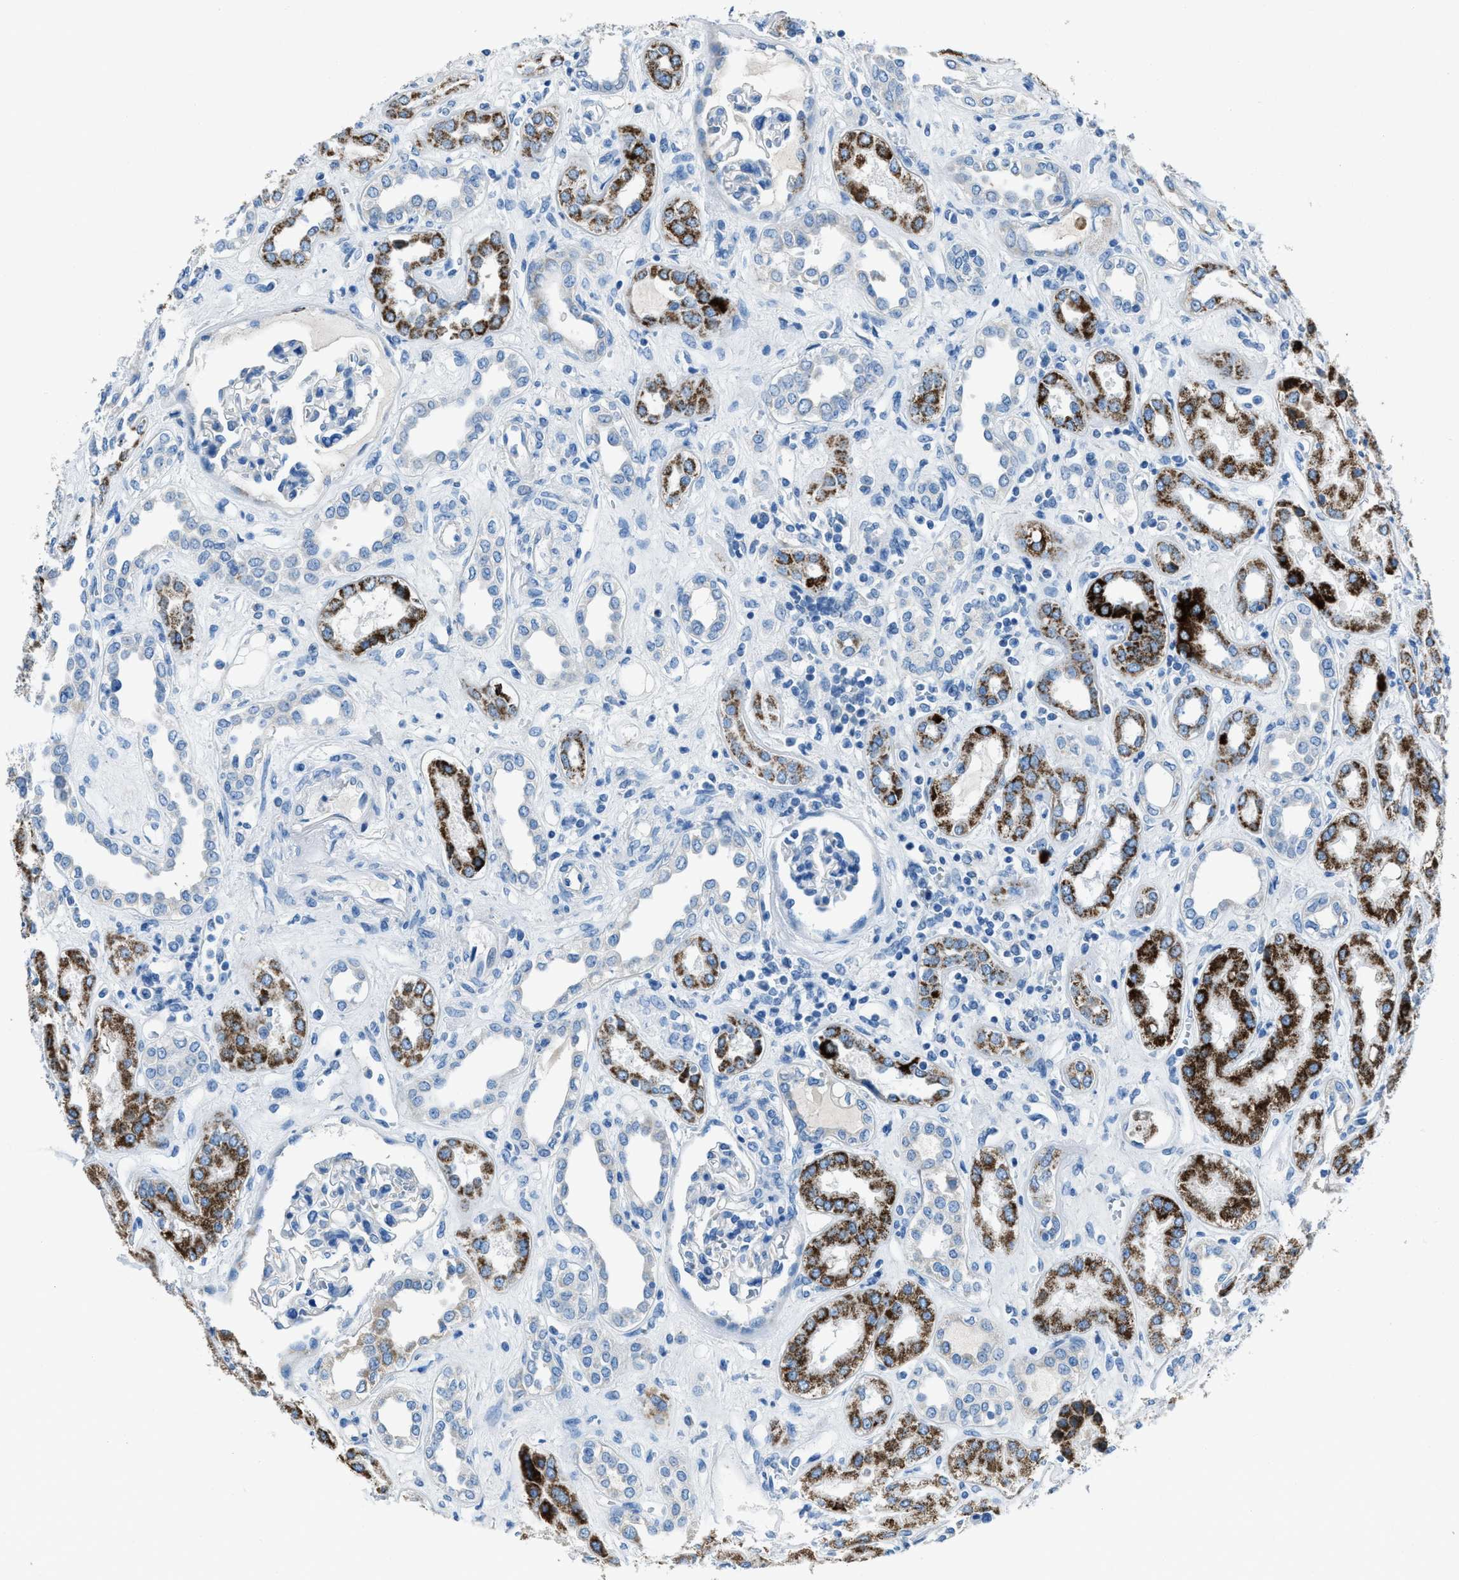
{"staining": {"intensity": "negative", "quantity": "none", "location": "none"}, "tissue": "kidney", "cell_type": "Cells in glomeruli", "image_type": "normal", "snomed": [{"axis": "morphology", "description": "Normal tissue, NOS"}, {"axis": "topography", "description": "Kidney"}], "caption": "Immunohistochemistry photomicrograph of normal kidney stained for a protein (brown), which shows no positivity in cells in glomeruli.", "gene": "AMACR", "patient": {"sex": "male", "age": 59}}